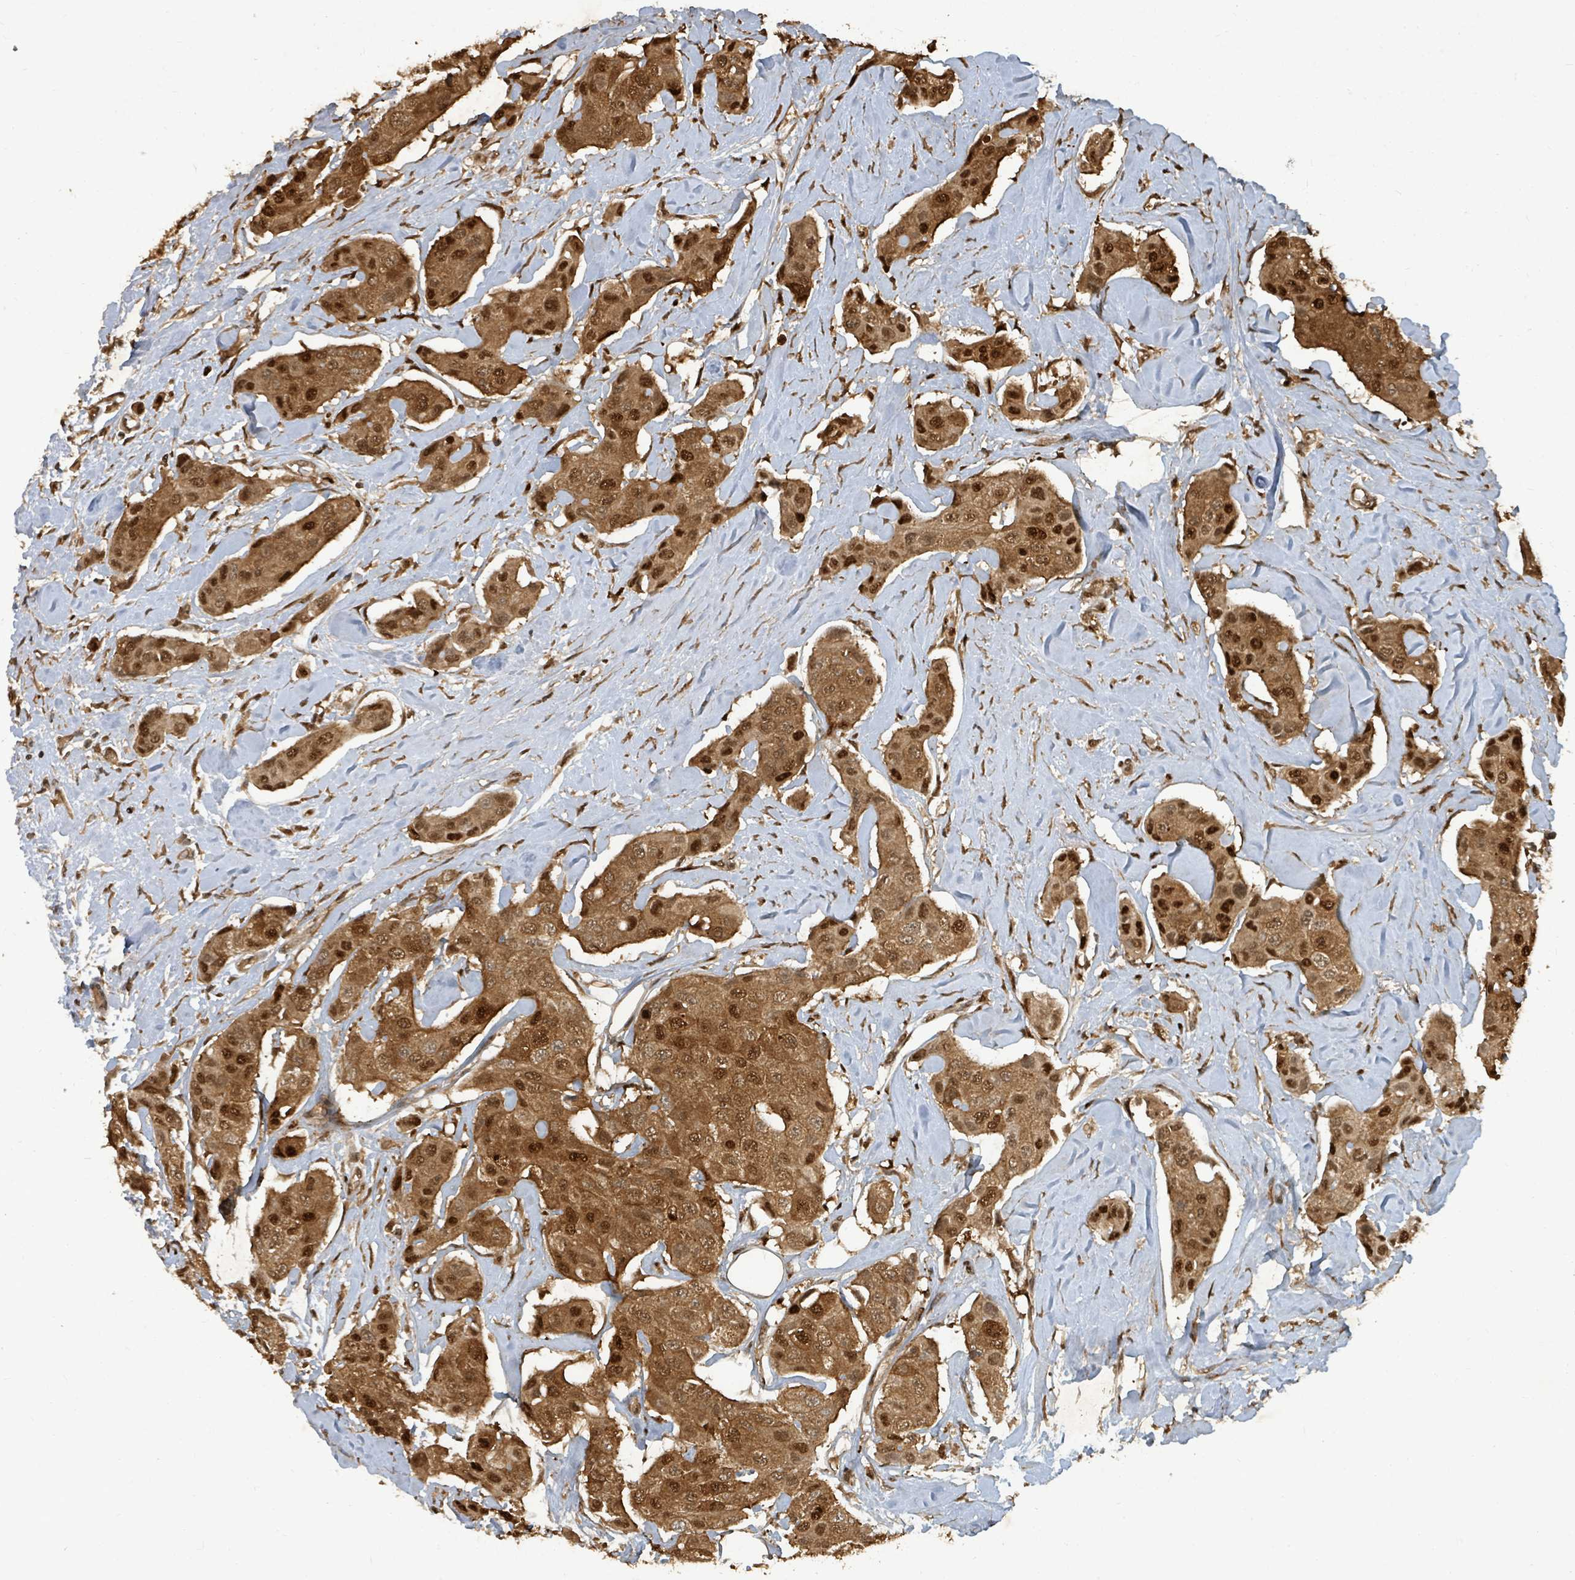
{"staining": {"intensity": "strong", "quantity": ">75%", "location": "cytoplasmic/membranous,nuclear"}, "tissue": "breast cancer", "cell_type": "Tumor cells", "image_type": "cancer", "snomed": [{"axis": "morphology", "description": "Duct carcinoma"}, {"axis": "topography", "description": "Breast"}, {"axis": "topography", "description": "Lymph node"}], "caption": "Immunohistochemistry (IHC) of human breast invasive ductal carcinoma reveals high levels of strong cytoplasmic/membranous and nuclear staining in approximately >75% of tumor cells.", "gene": "KDM4E", "patient": {"sex": "female", "age": 80}}